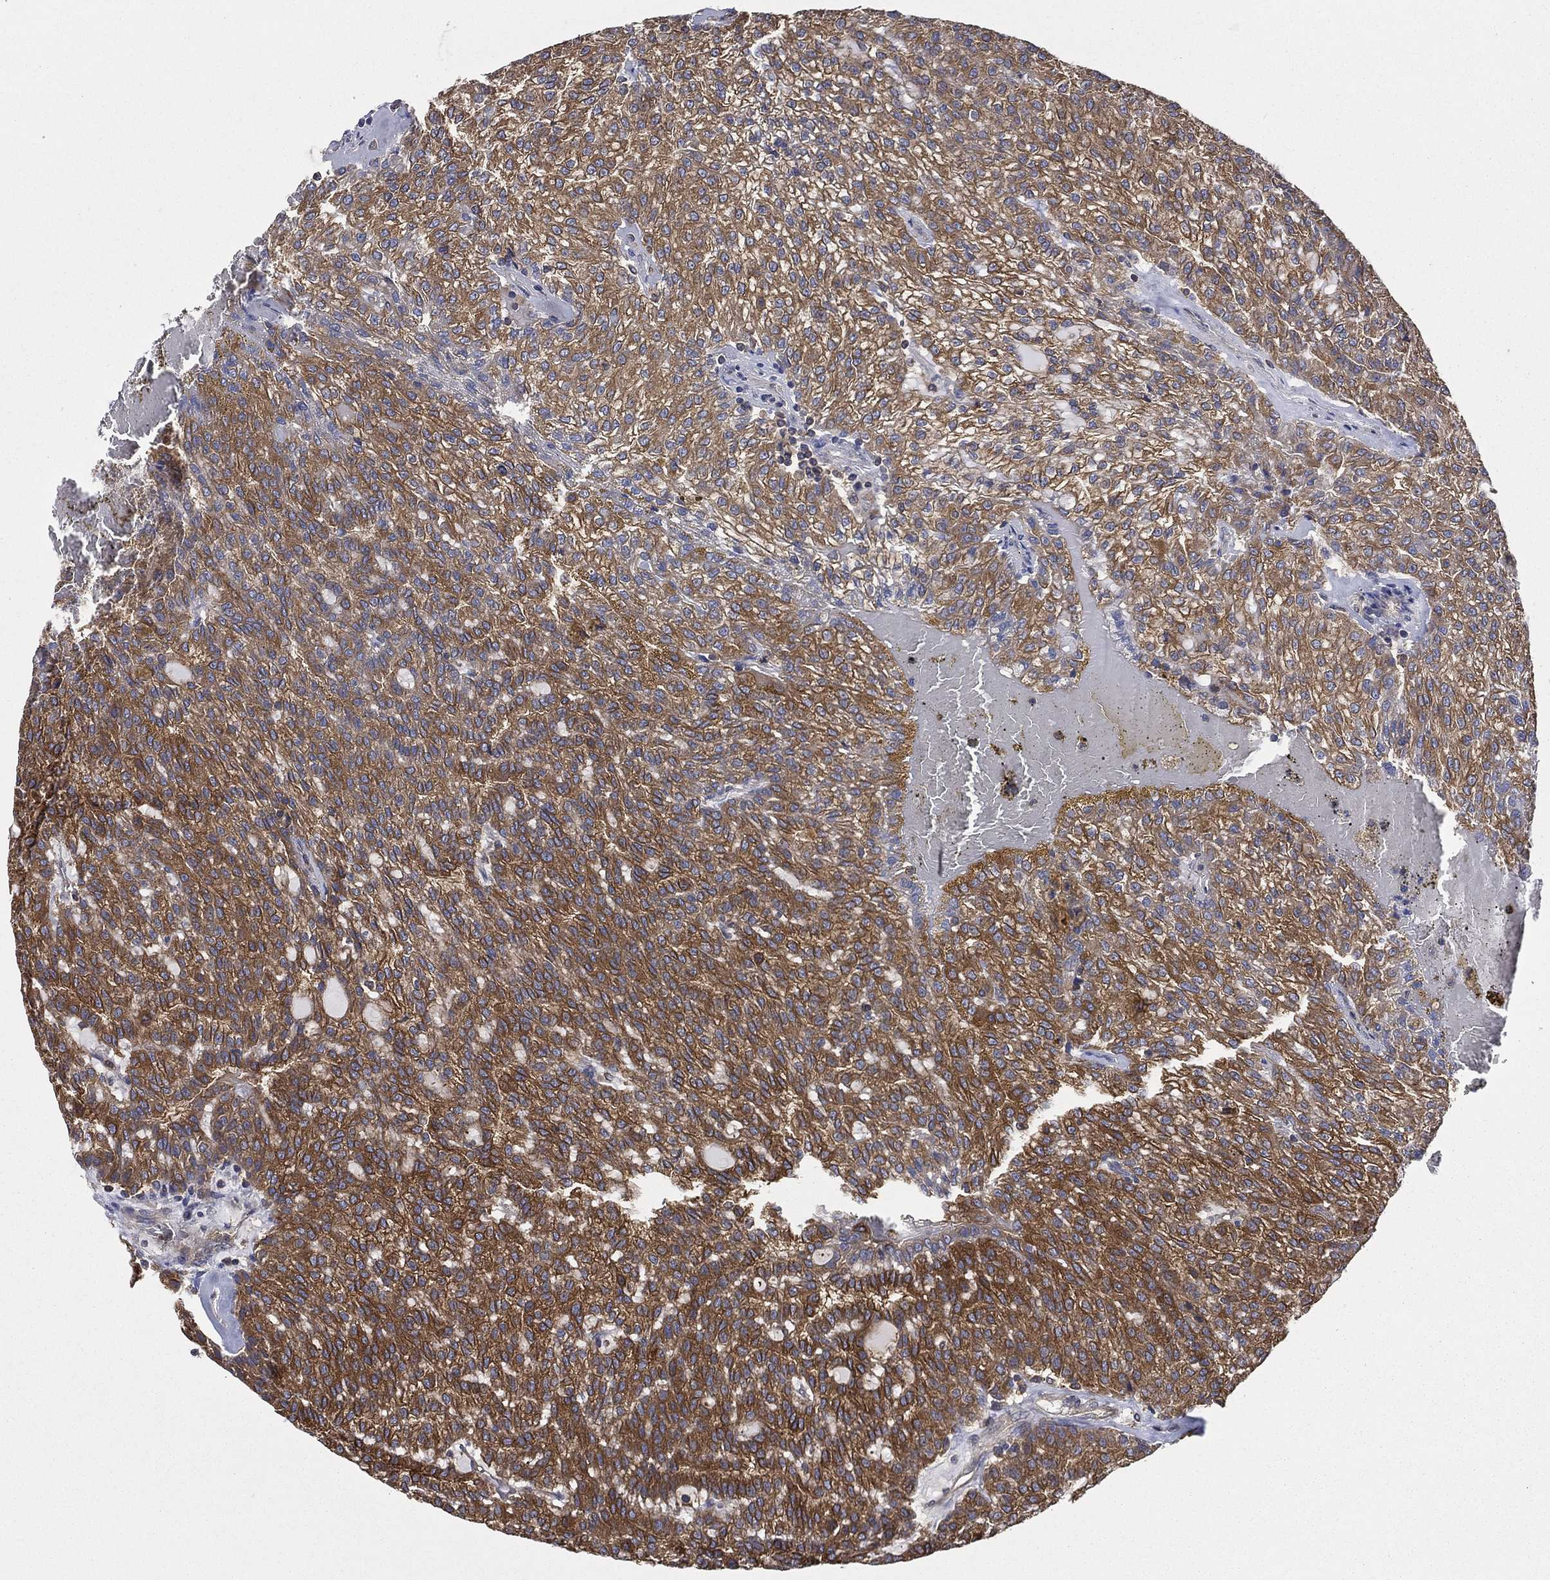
{"staining": {"intensity": "strong", "quantity": "25%-75%", "location": "cytoplasmic/membranous"}, "tissue": "renal cancer", "cell_type": "Tumor cells", "image_type": "cancer", "snomed": [{"axis": "morphology", "description": "Adenocarcinoma, NOS"}, {"axis": "topography", "description": "Kidney"}], "caption": "Protein staining of renal cancer tissue displays strong cytoplasmic/membranous staining in about 25%-75% of tumor cells.", "gene": "SMPD3", "patient": {"sex": "male", "age": 63}}